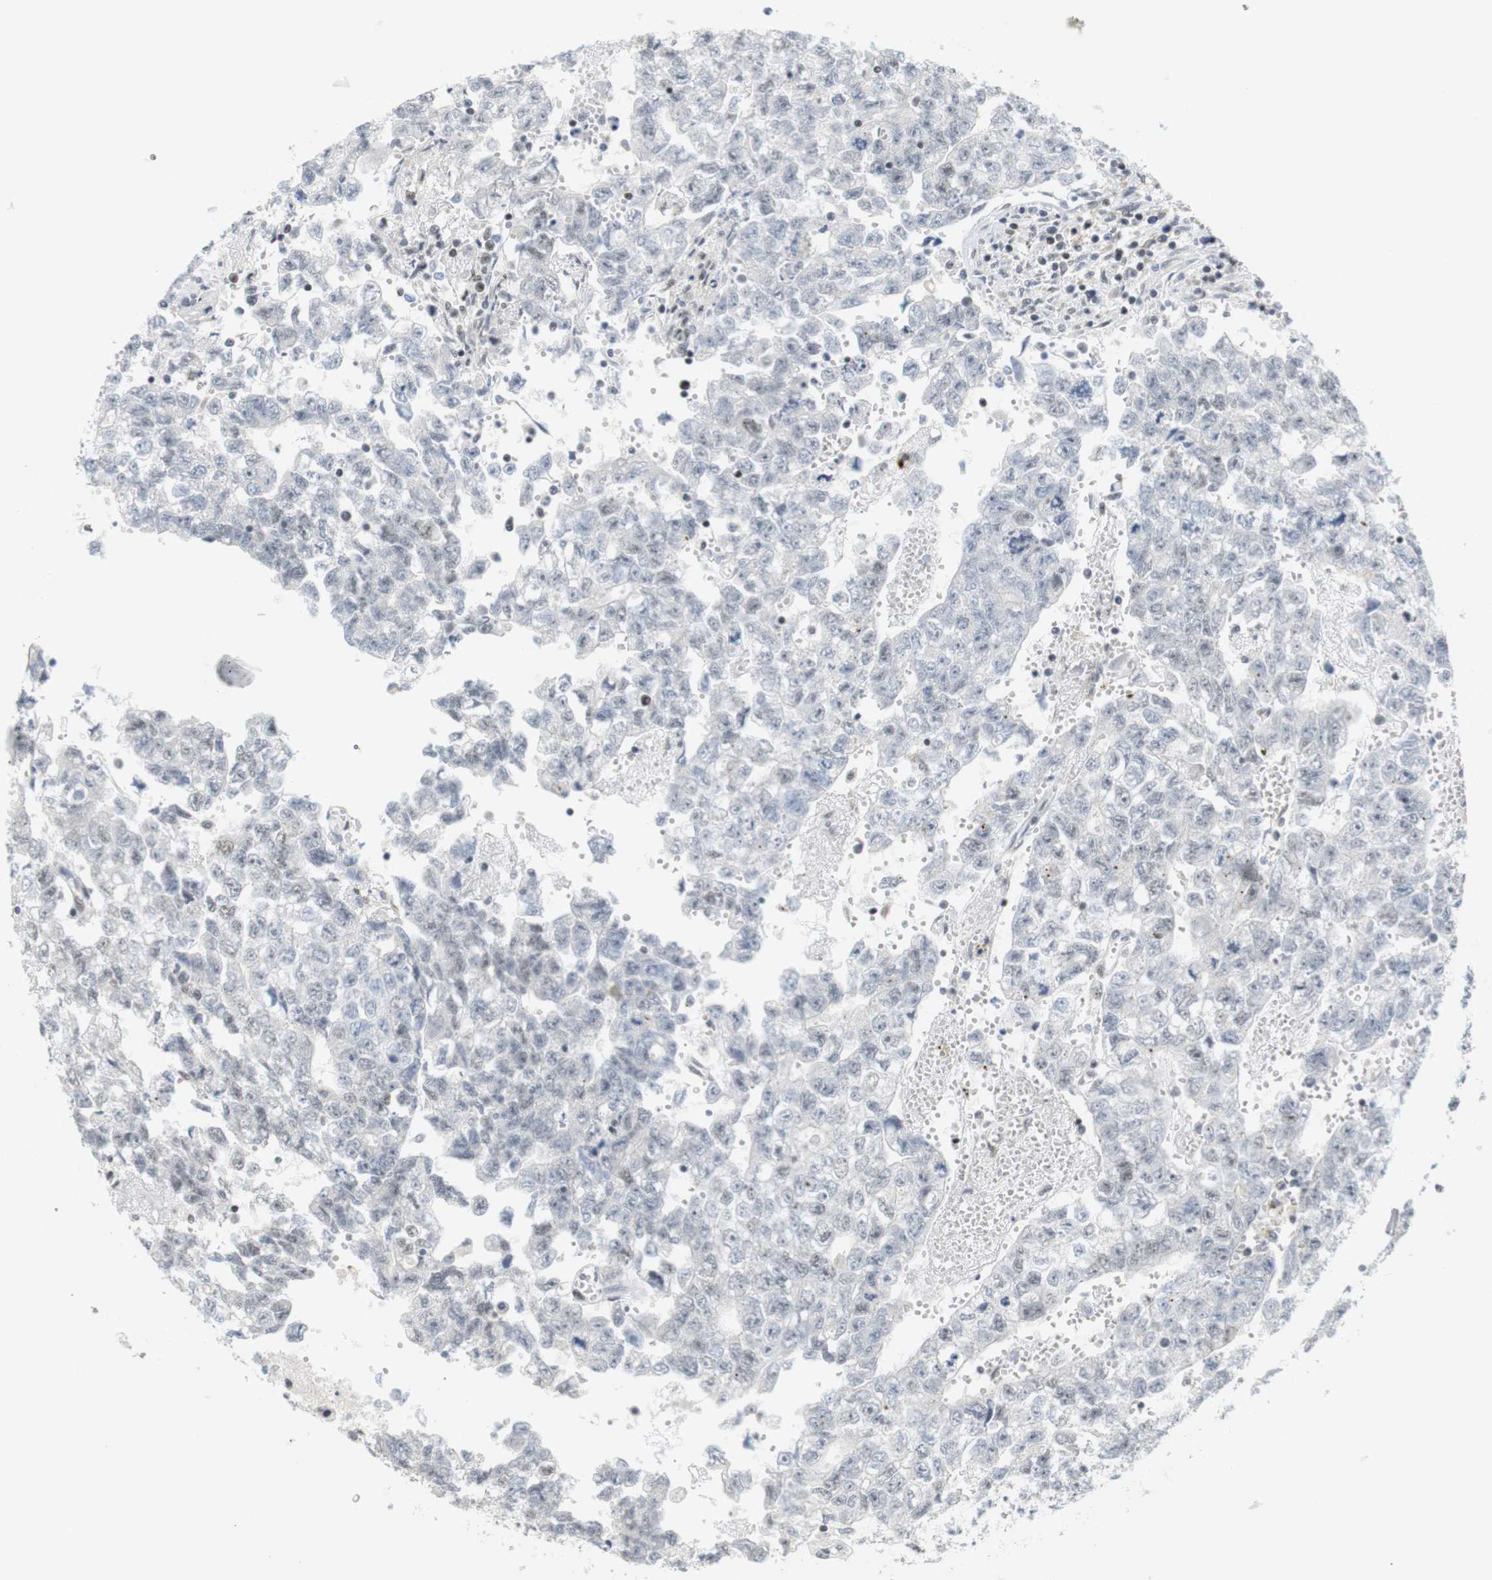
{"staining": {"intensity": "weak", "quantity": "25%-75%", "location": "nuclear"}, "tissue": "testis cancer", "cell_type": "Tumor cells", "image_type": "cancer", "snomed": [{"axis": "morphology", "description": "Seminoma, NOS"}, {"axis": "morphology", "description": "Carcinoma, Embryonal, NOS"}, {"axis": "topography", "description": "Testis"}], "caption": "High-magnification brightfield microscopy of testis cancer stained with DAB (brown) and counterstained with hematoxylin (blue). tumor cells exhibit weak nuclear staining is present in approximately25%-75% of cells.", "gene": "BRD4", "patient": {"sex": "male", "age": 38}}